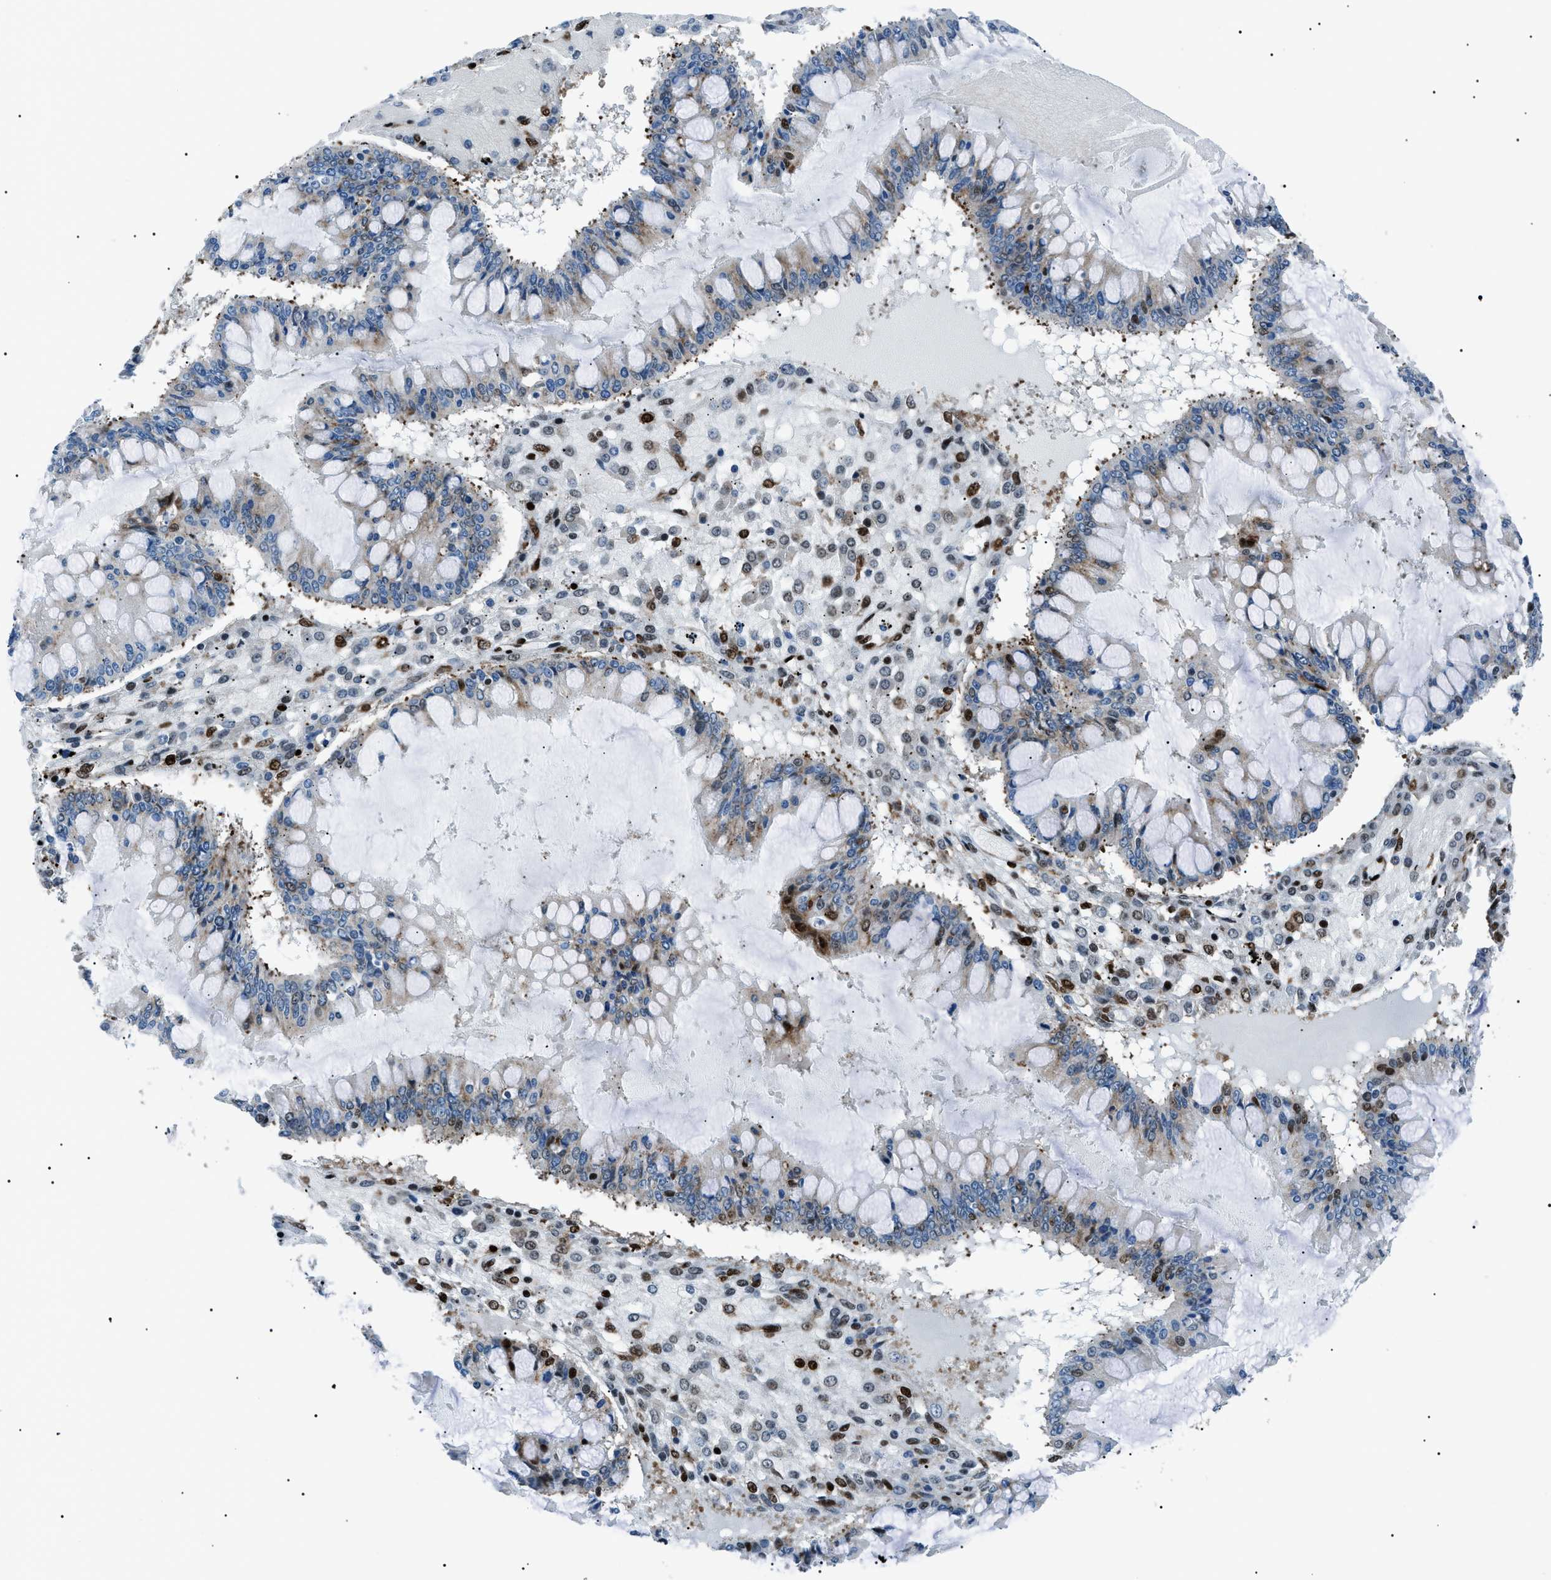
{"staining": {"intensity": "strong", "quantity": "<25%", "location": "nuclear"}, "tissue": "ovarian cancer", "cell_type": "Tumor cells", "image_type": "cancer", "snomed": [{"axis": "morphology", "description": "Cystadenocarcinoma, mucinous, NOS"}, {"axis": "topography", "description": "Ovary"}], "caption": "Ovarian mucinous cystadenocarcinoma was stained to show a protein in brown. There is medium levels of strong nuclear expression in approximately <25% of tumor cells.", "gene": "HNRNPK", "patient": {"sex": "female", "age": 73}}